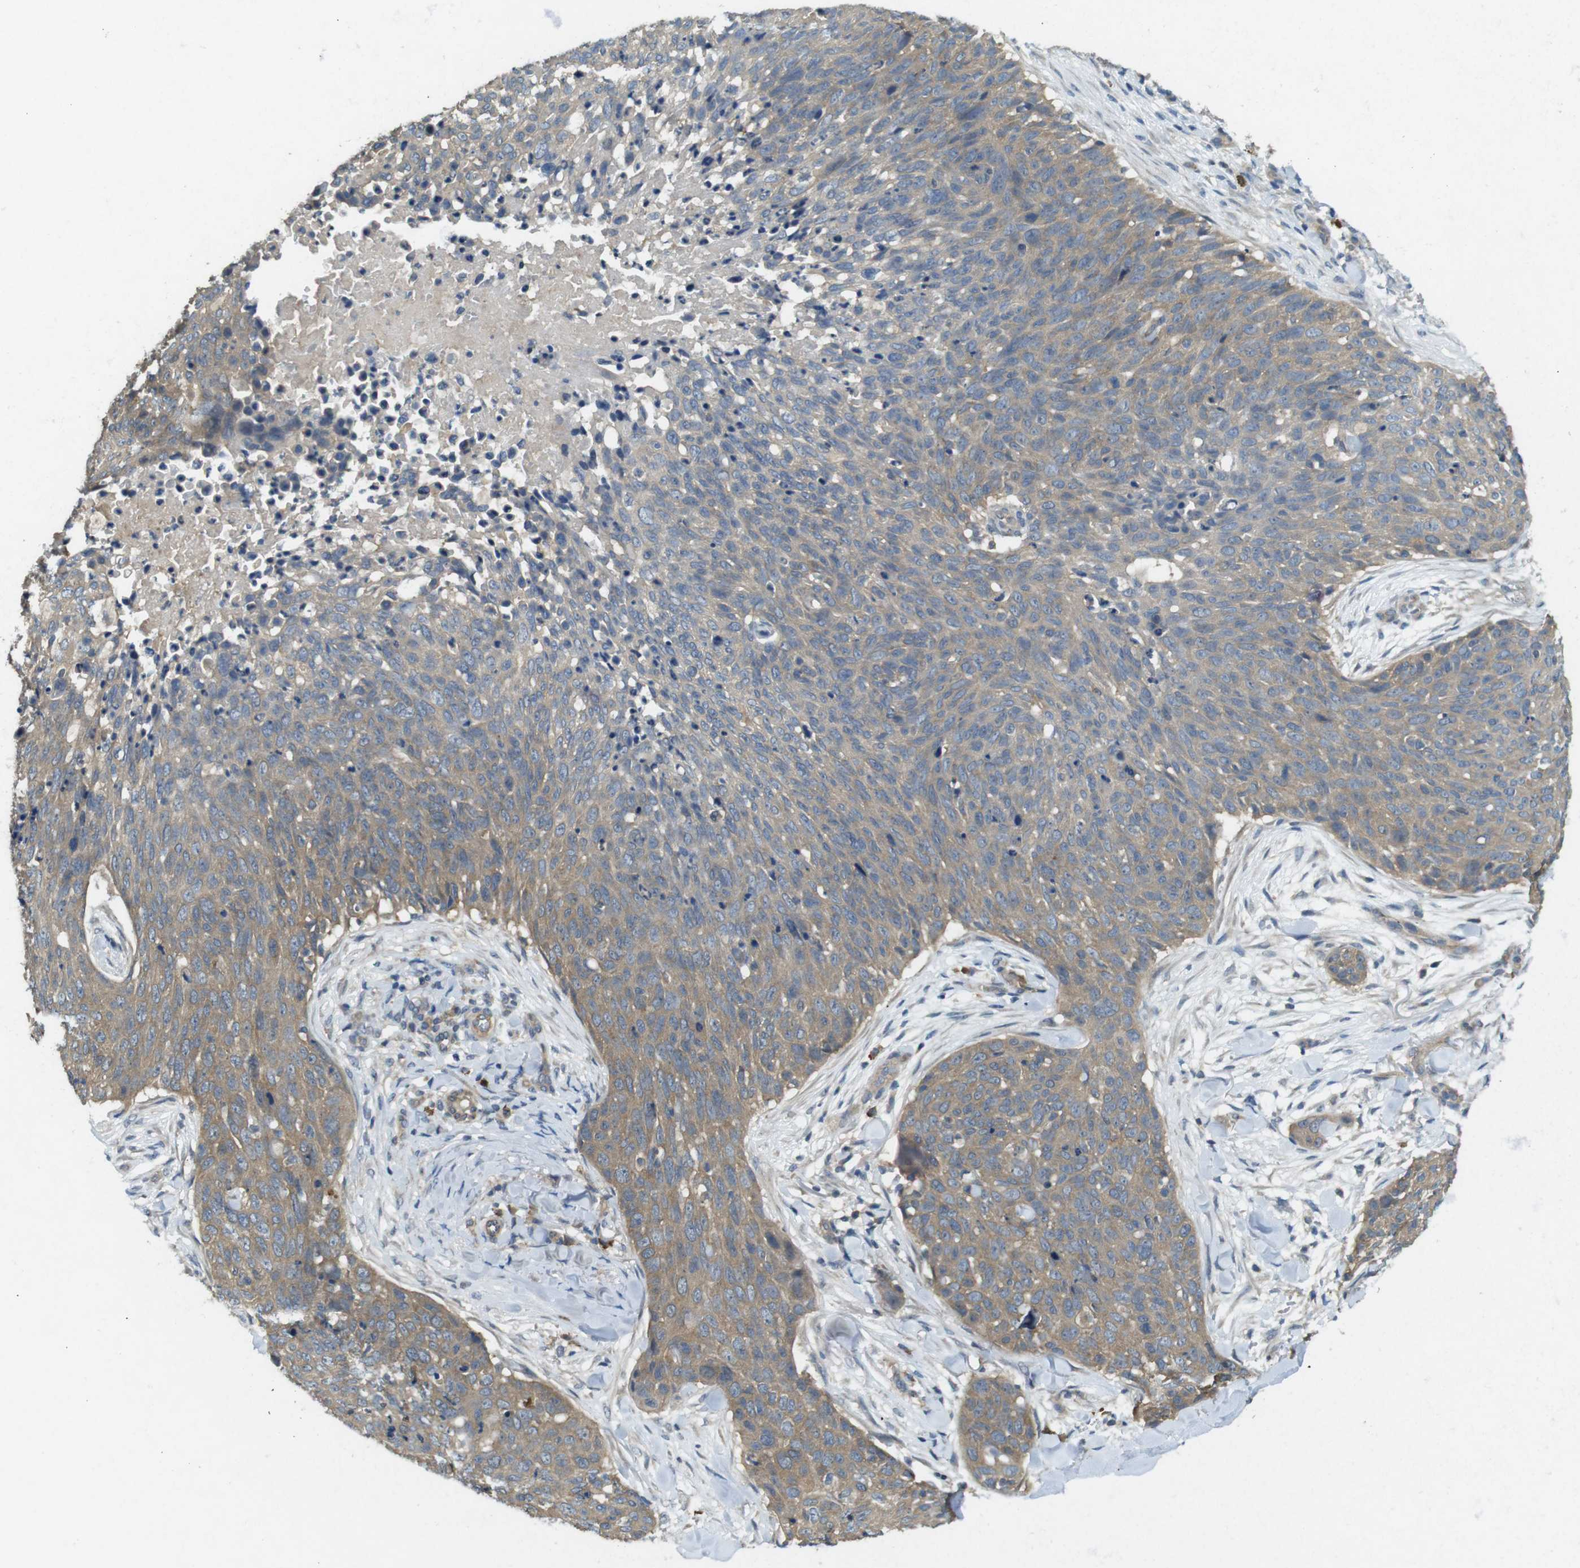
{"staining": {"intensity": "weak", "quantity": ">75%", "location": "cytoplasmic/membranous"}, "tissue": "skin cancer", "cell_type": "Tumor cells", "image_type": "cancer", "snomed": [{"axis": "morphology", "description": "Squamous cell carcinoma in situ, NOS"}, {"axis": "morphology", "description": "Squamous cell carcinoma, NOS"}, {"axis": "topography", "description": "Skin"}], "caption": "Immunohistochemical staining of skin squamous cell carcinoma in situ reveals weak cytoplasmic/membranous protein expression in approximately >75% of tumor cells.", "gene": "SUGT1", "patient": {"sex": "male", "age": 93}}